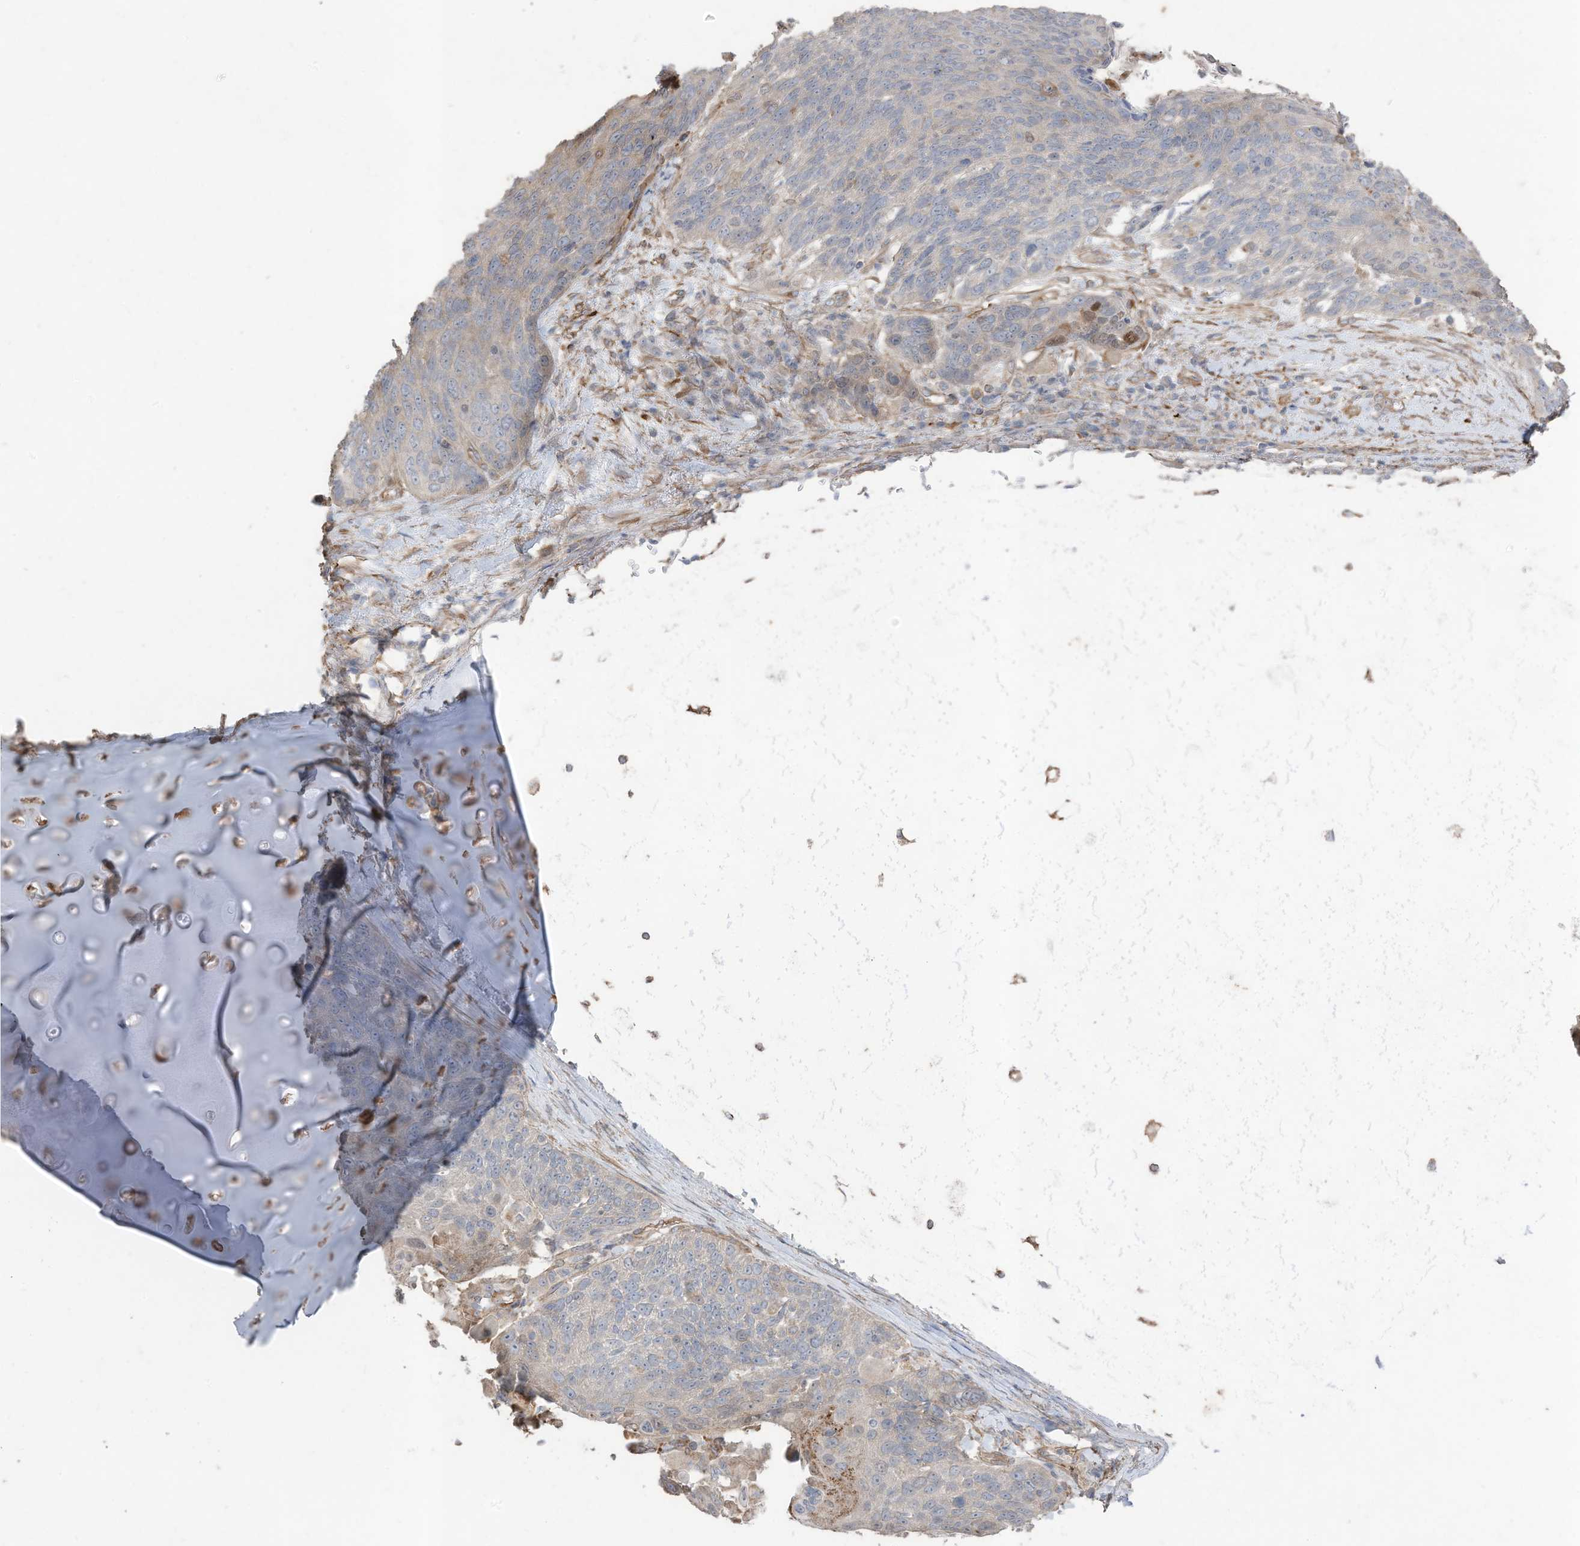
{"staining": {"intensity": "negative", "quantity": "none", "location": "none"}, "tissue": "lung cancer", "cell_type": "Tumor cells", "image_type": "cancer", "snomed": [{"axis": "morphology", "description": "Squamous cell carcinoma, NOS"}, {"axis": "topography", "description": "Lung"}], "caption": "IHC micrograph of neoplastic tissue: lung cancer (squamous cell carcinoma) stained with DAB demonstrates no significant protein expression in tumor cells.", "gene": "SLC17A7", "patient": {"sex": "male", "age": 66}}